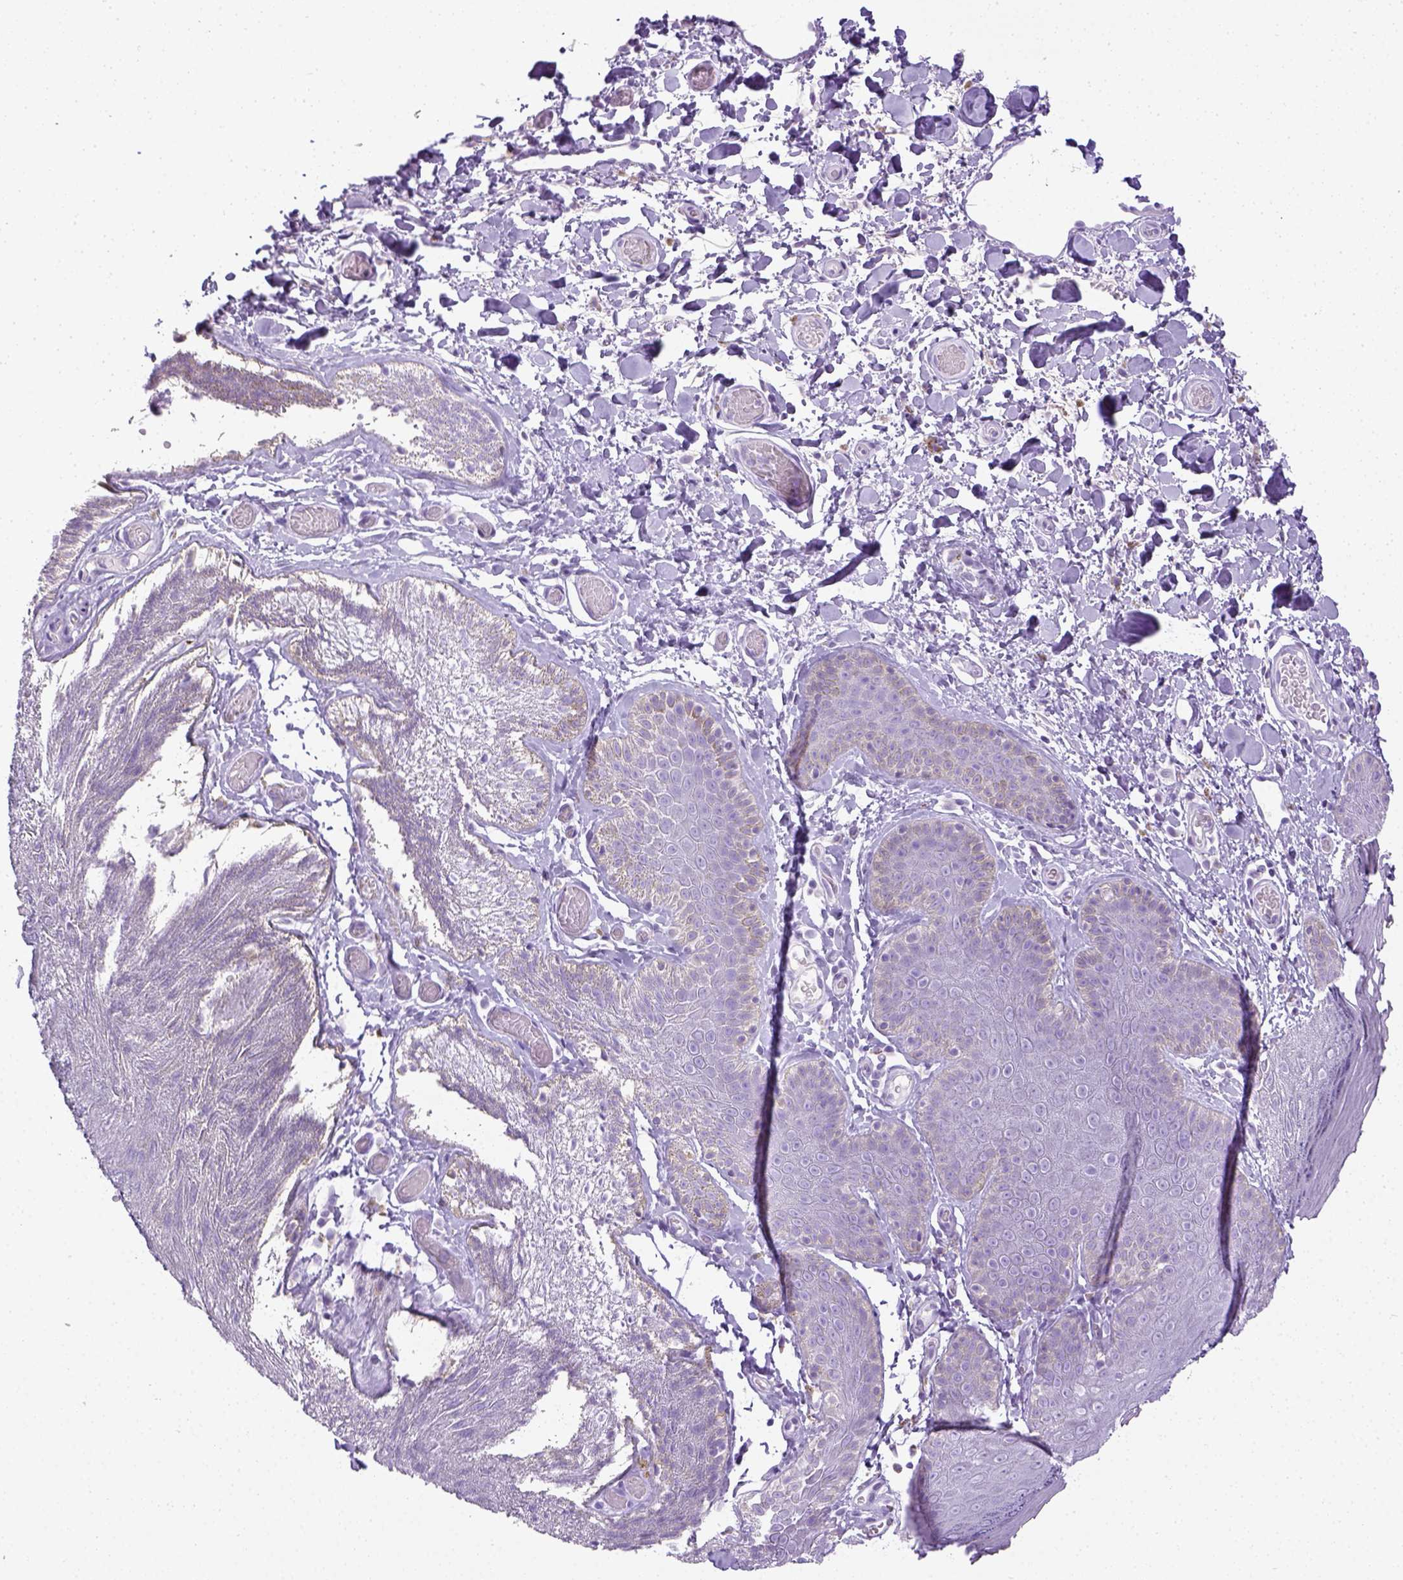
{"staining": {"intensity": "negative", "quantity": "none", "location": "none"}, "tissue": "skin", "cell_type": "Epidermal cells", "image_type": "normal", "snomed": [{"axis": "morphology", "description": "Normal tissue, NOS"}, {"axis": "topography", "description": "Anal"}], "caption": "DAB immunohistochemical staining of normal human skin demonstrates no significant positivity in epidermal cells.", "gene": "LGSN", "patient": {"sex": "male", "age": 53}}